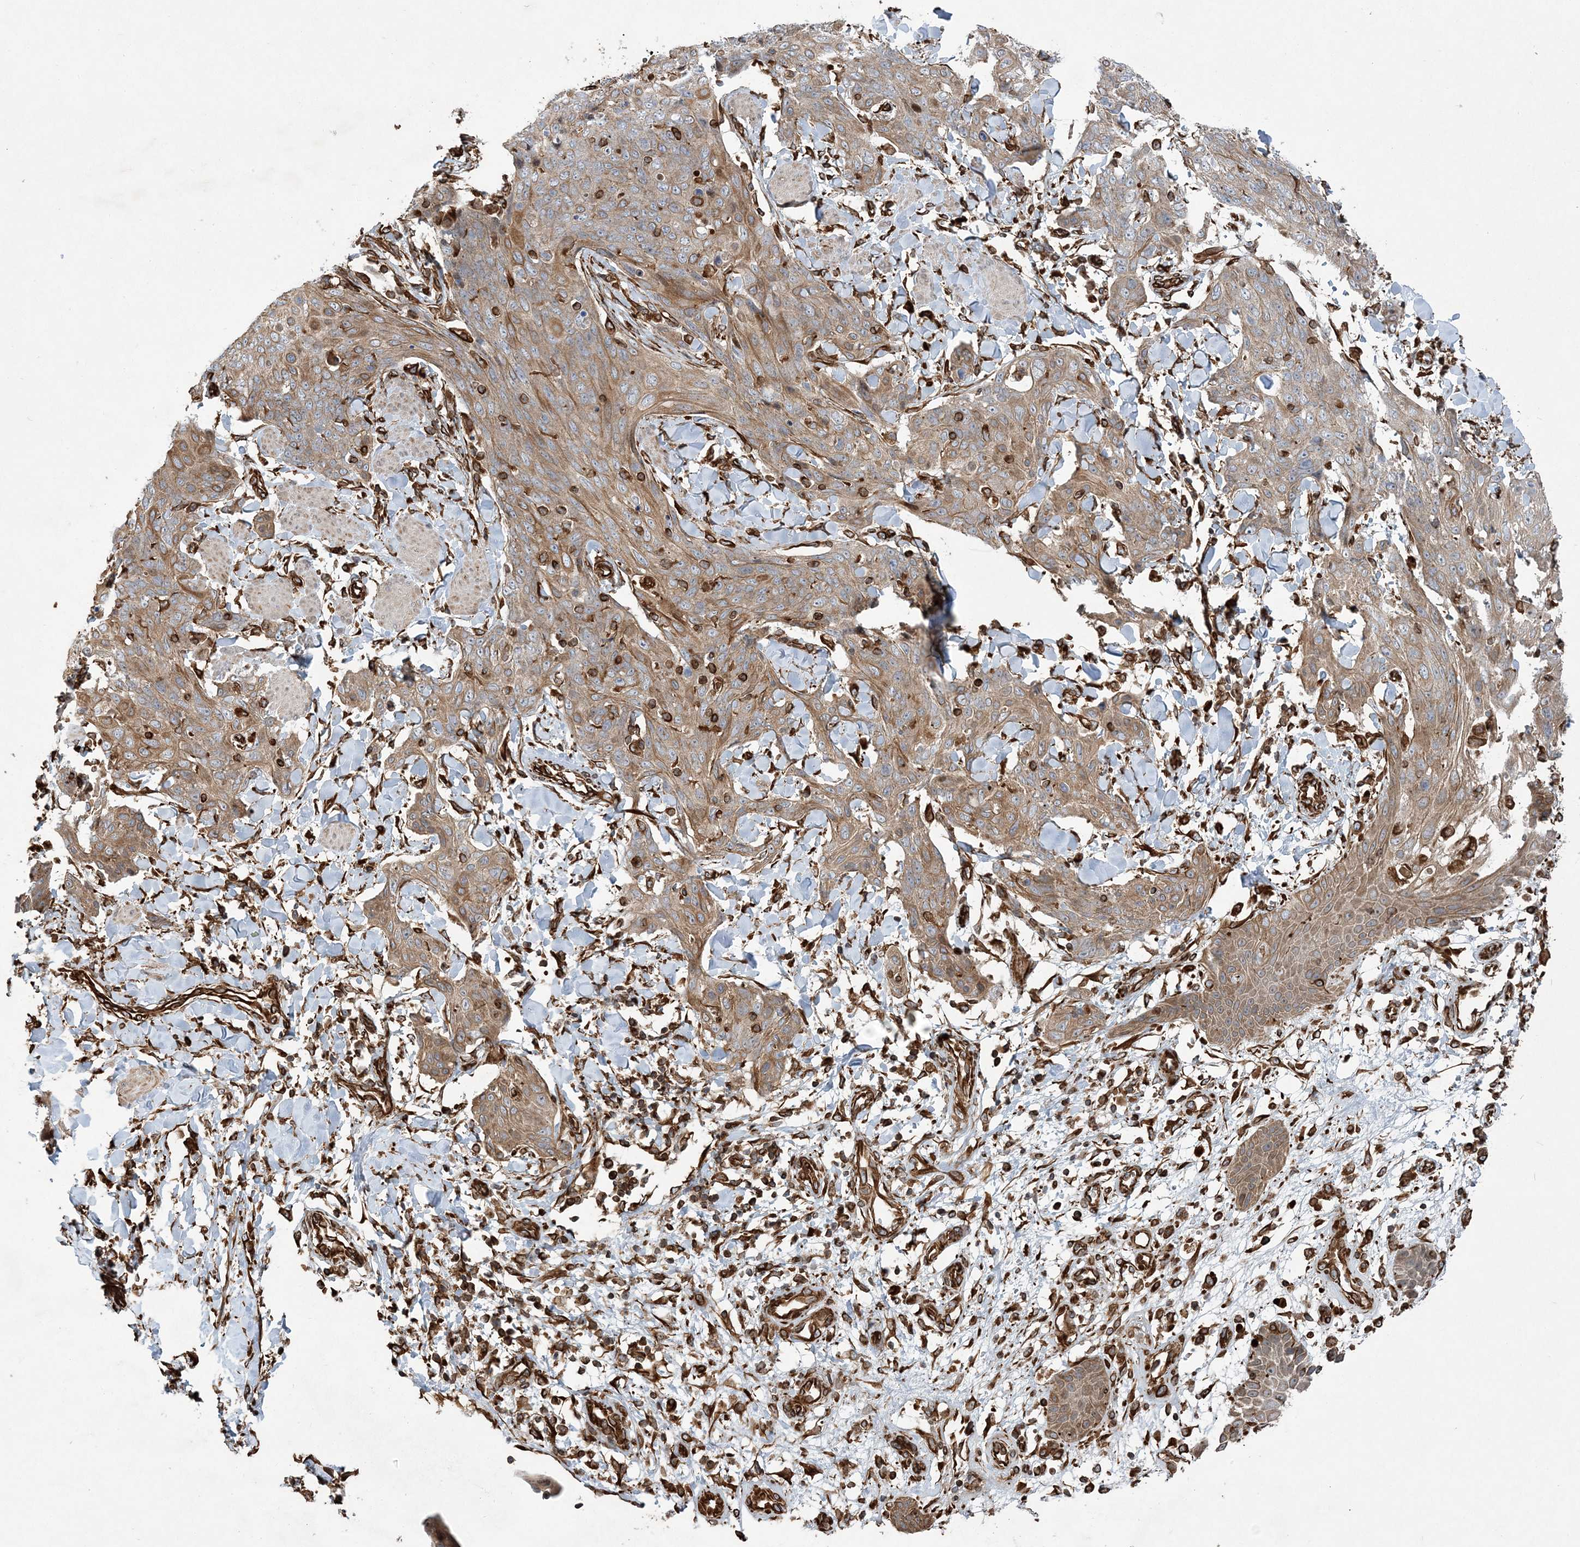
{"staining": {"intensity": "moderate", "quantity": ">75%", "location": "cytoplasmic/membranous"}, "tissue": "skin cancer", "cell_type": "Tumor cells", "image_type": "cancer", "snomed": [{"axis": "morphology", "description": "Squamous cell carcinoma, NOS"}, {"axis": "topography", "description": "Skin"}, {"axis": "topography", "description": "Vulva"}], "caption": "Immunohistochemical staining of human skin cancer (squamous cell carcinoma) displays medium levels of moderate cytoplasmic/membranous protein positivity in about >75% of tumor cells.", "gene": "FAM114A2", "patient": {"sex": "female", "age": 85}}